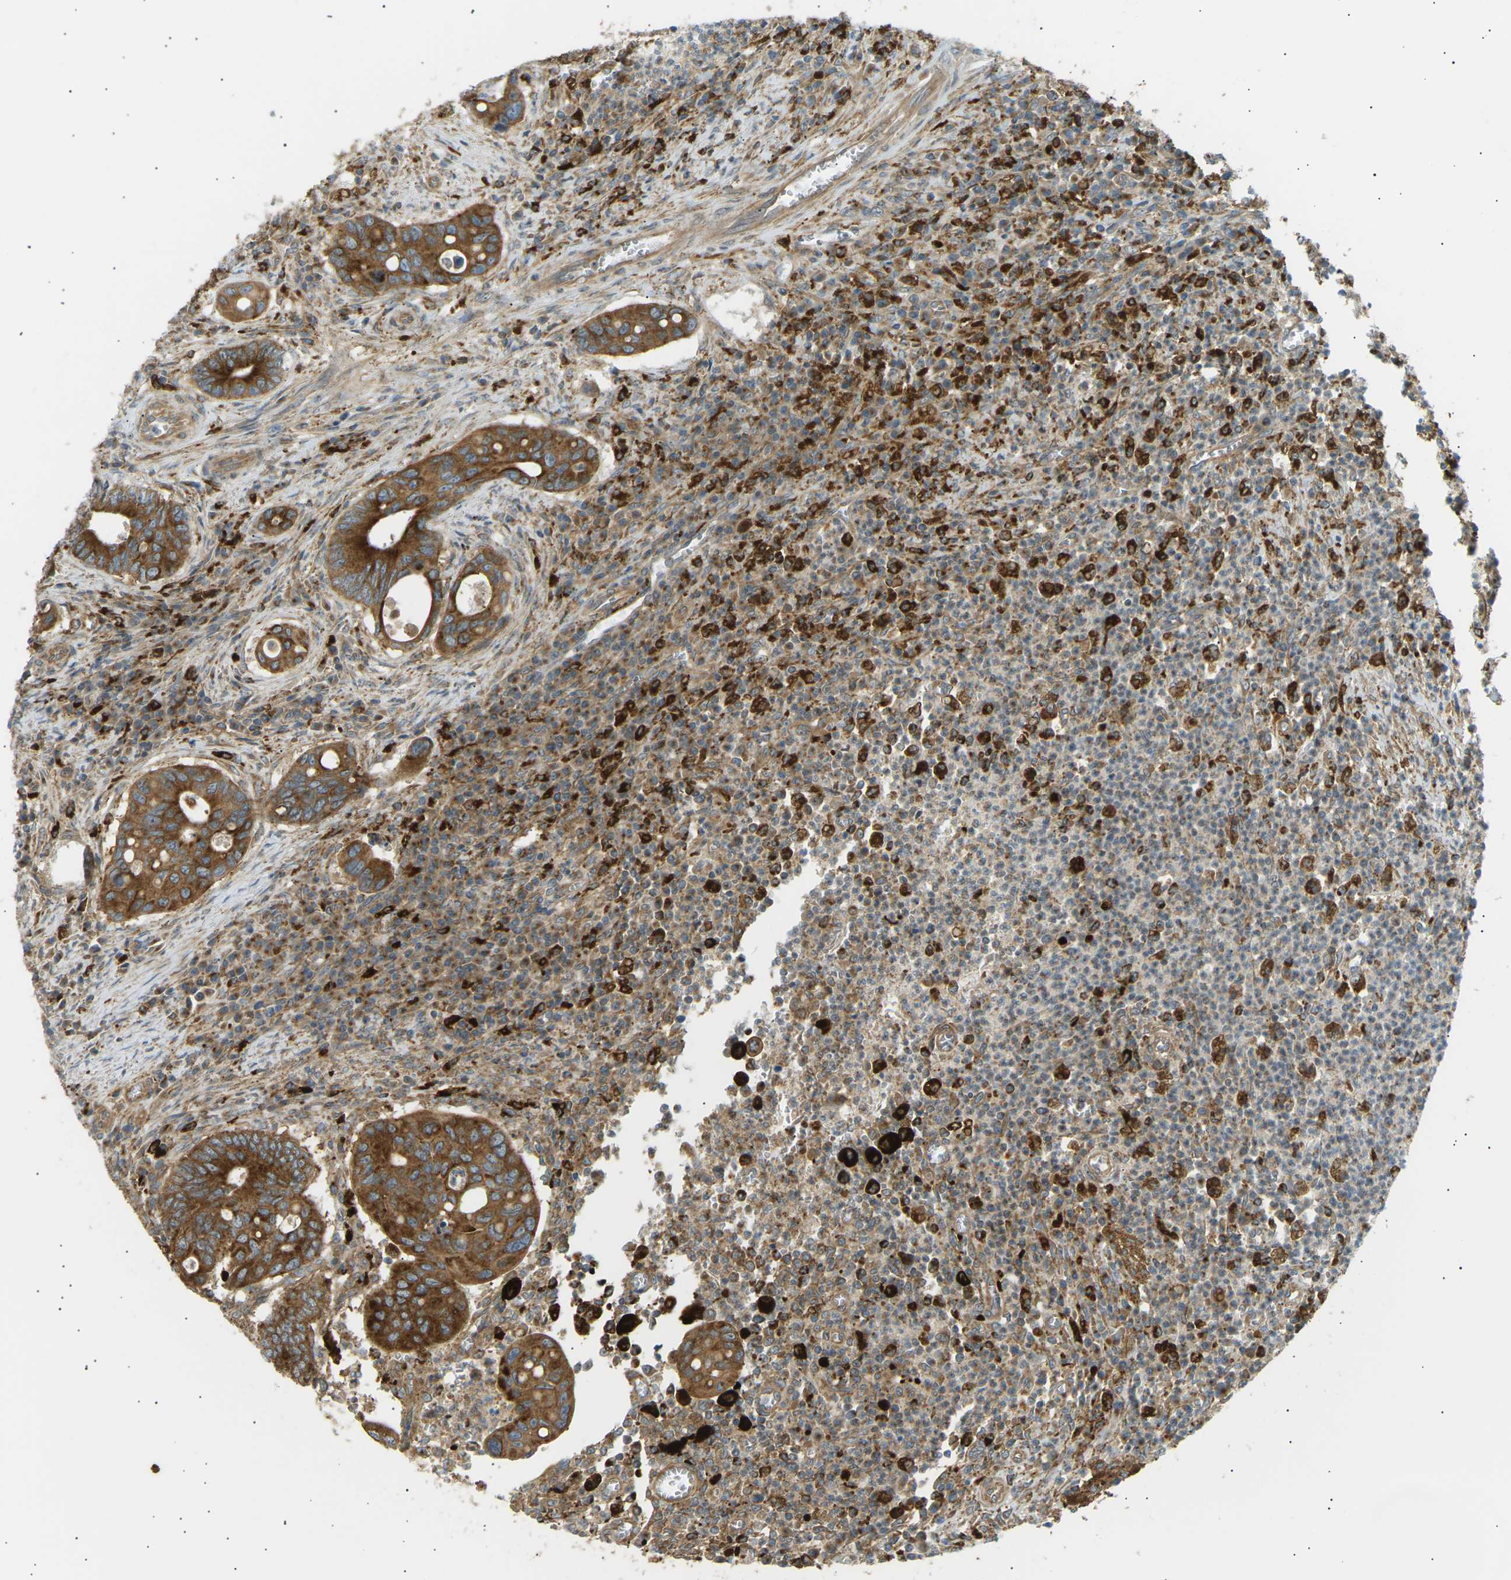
{"staining": {"intensity": "moderate", "quantity": ">75%", "location": "cytoplasmic/membranous"}, "tissue": "colorectal cancer", "cell_type": "Tumor cells", "image_type": "cancer", "snomed": [{"axis": "morphology", "description": "Inflammation, NOS"}, {"axis": "morphology", "description": "Adenocarcinoma, NOS"}, {"axis": "topography", "description": "Colon"}], "caption": "Moderate cytoplasmic/membranous staining for a protein is seen in about >75% of tumor cells of colorectal cancer using immunohistochemistry (IHC).", "gene": "CDK17", "patient": {"sex": "male", "age": 72}}